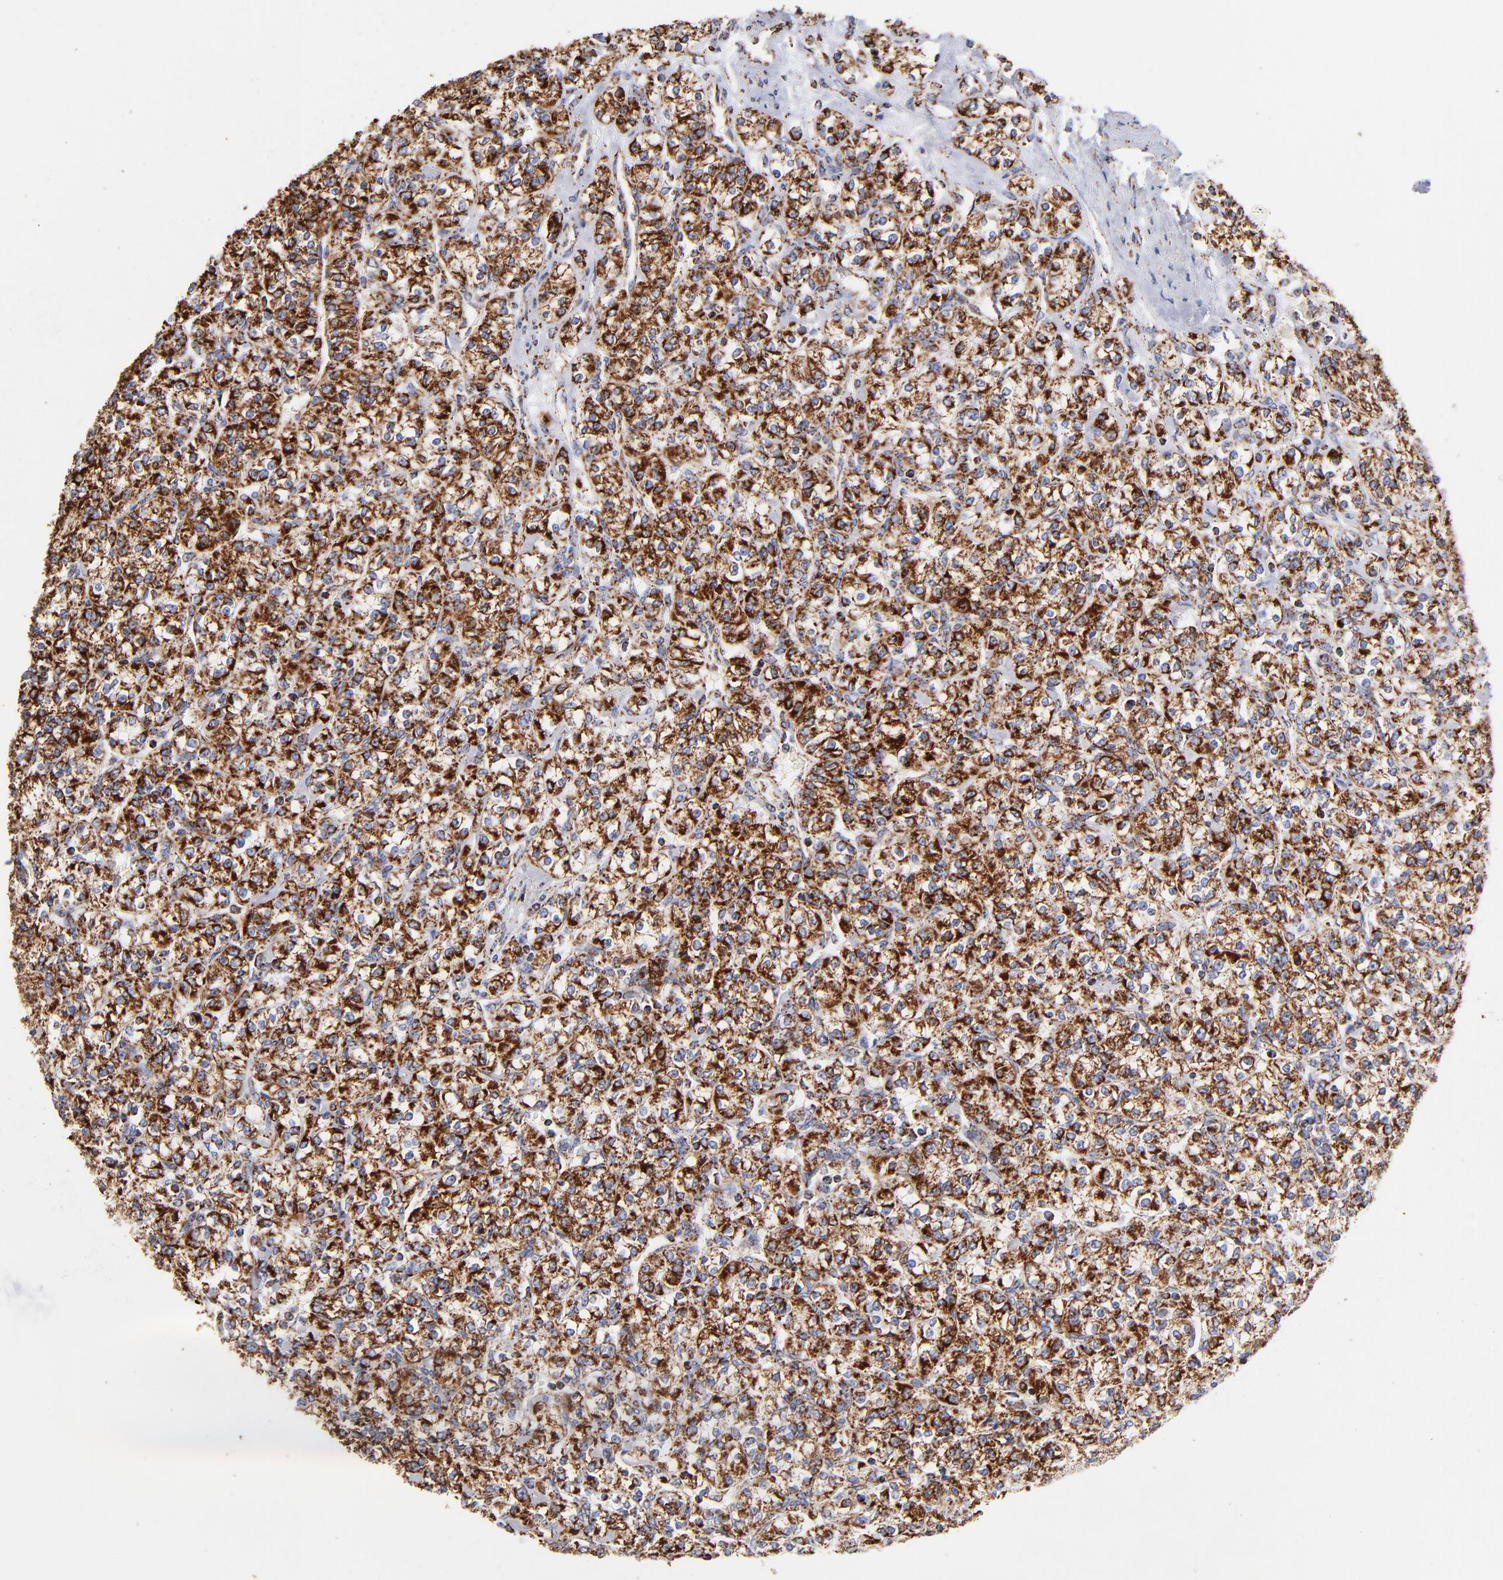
{"staining": {"intensity": "strong", "quantity": ">75%", "location": "cytoplasmic/membranous"}, "tissue": "renal cancer", "cell_type": "Tumor cells", "image_type": "cancer", "snomed": [{"axis": "morphology", "description": "Adenocarcinoma, NOS"}, {"axis": "topography", "description": "Kidney"}], "caption": "Strong cytoplasmic/membranous expression is identified in approximately >75% of tumor cells in renal cancer.", "gene": "PHB1", "patient": {"sex": "male", "age": 77}}